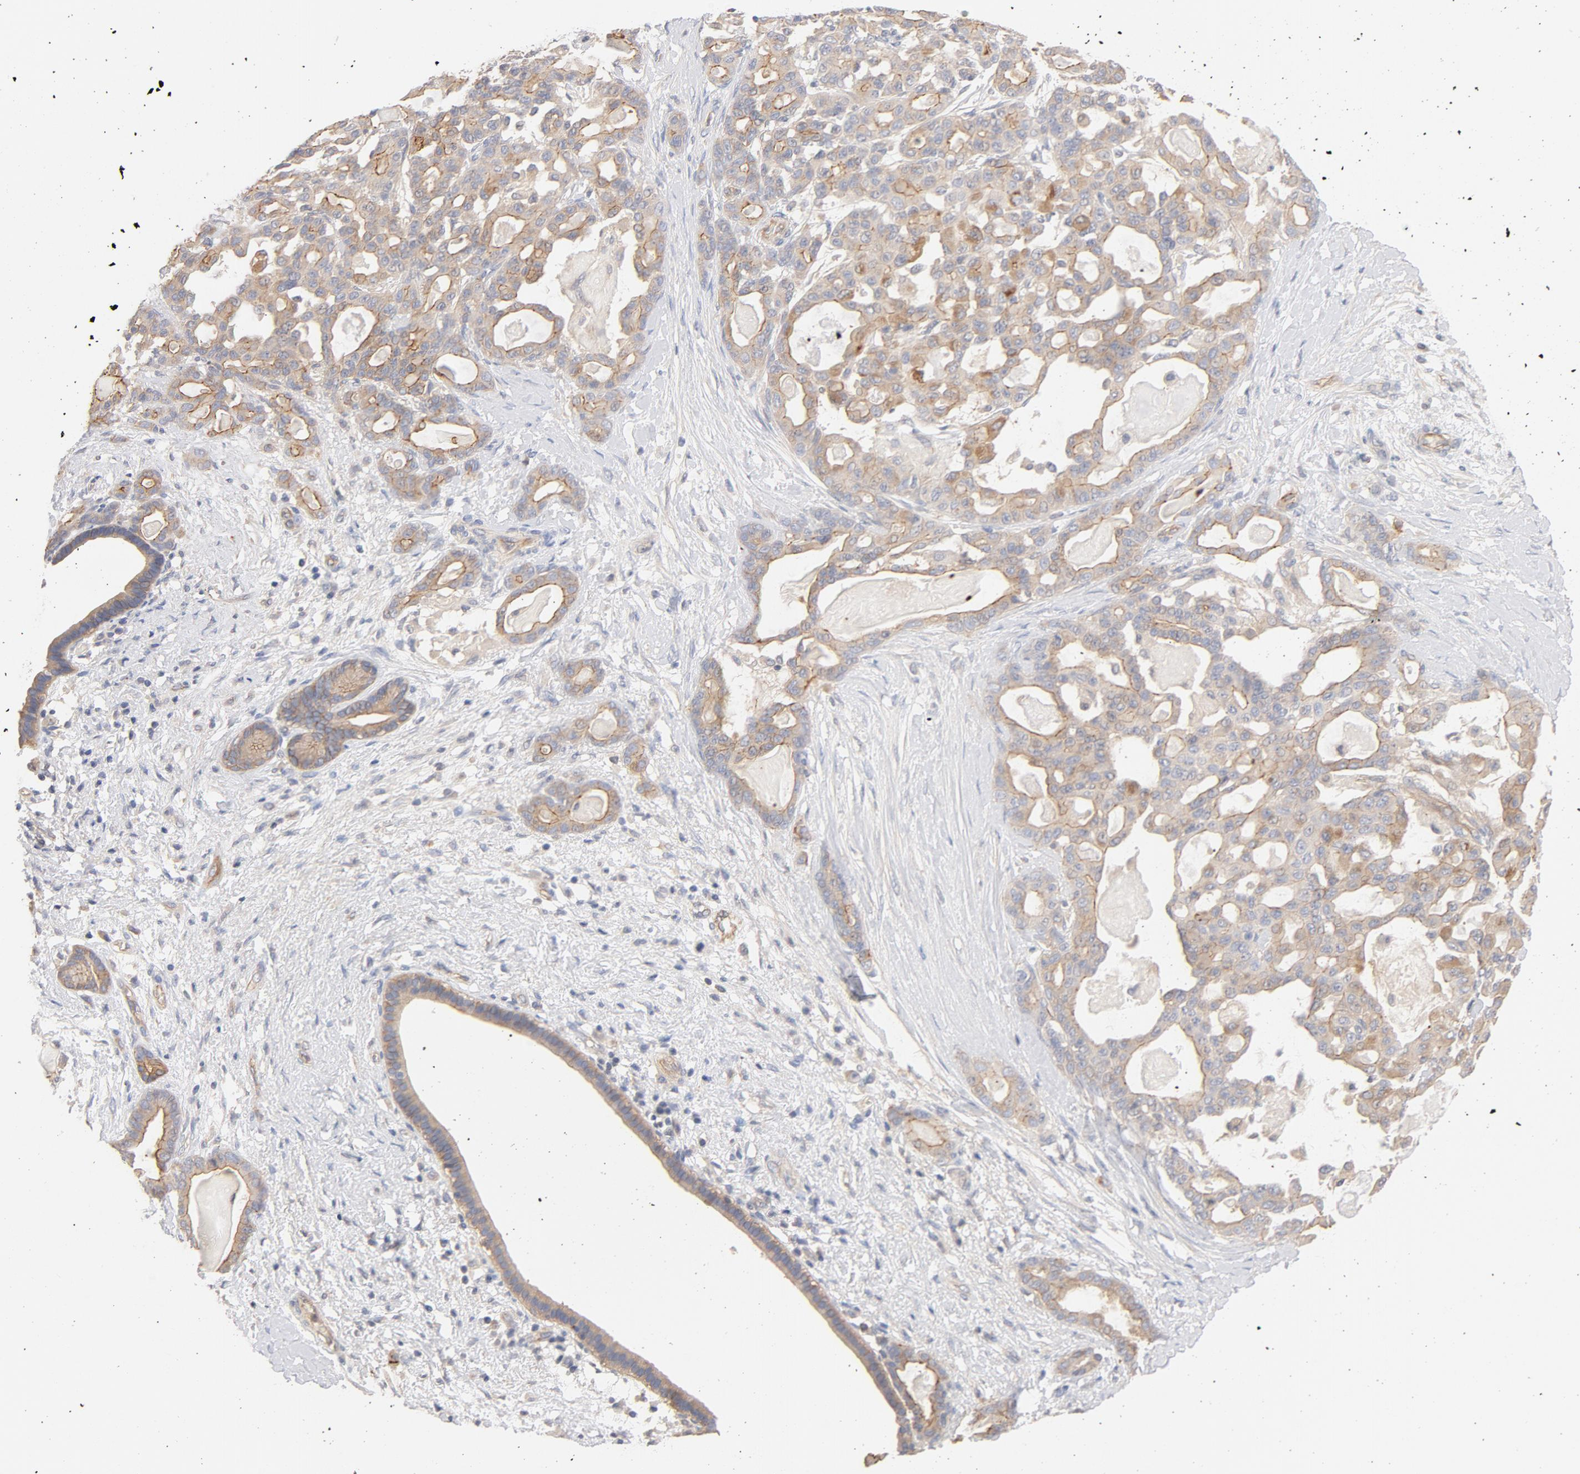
{"staining": {"intensity": "moderate", "quantity": ">75%", "location": "cytoplasmic/membranous"}, "tissue": "pancreatic cancer", "cell_type": "Tumor cells", "image_type": "cancer", "snomed": [{"axis": "morphology", "description": "Adenocarcinoma, NOS"}, {"axis": "topography", "description": "Pancreas"}], "caption": "This image displays immunohistochemistry (IHC) staining of human pancreatic cancer (adenocarcinoma), with medium moderate cytoplasmic/membranous positivity in approximately >75% of tumor cells.", "gene": "STRN3", "patient": {"sex": "male", "age": 63}}